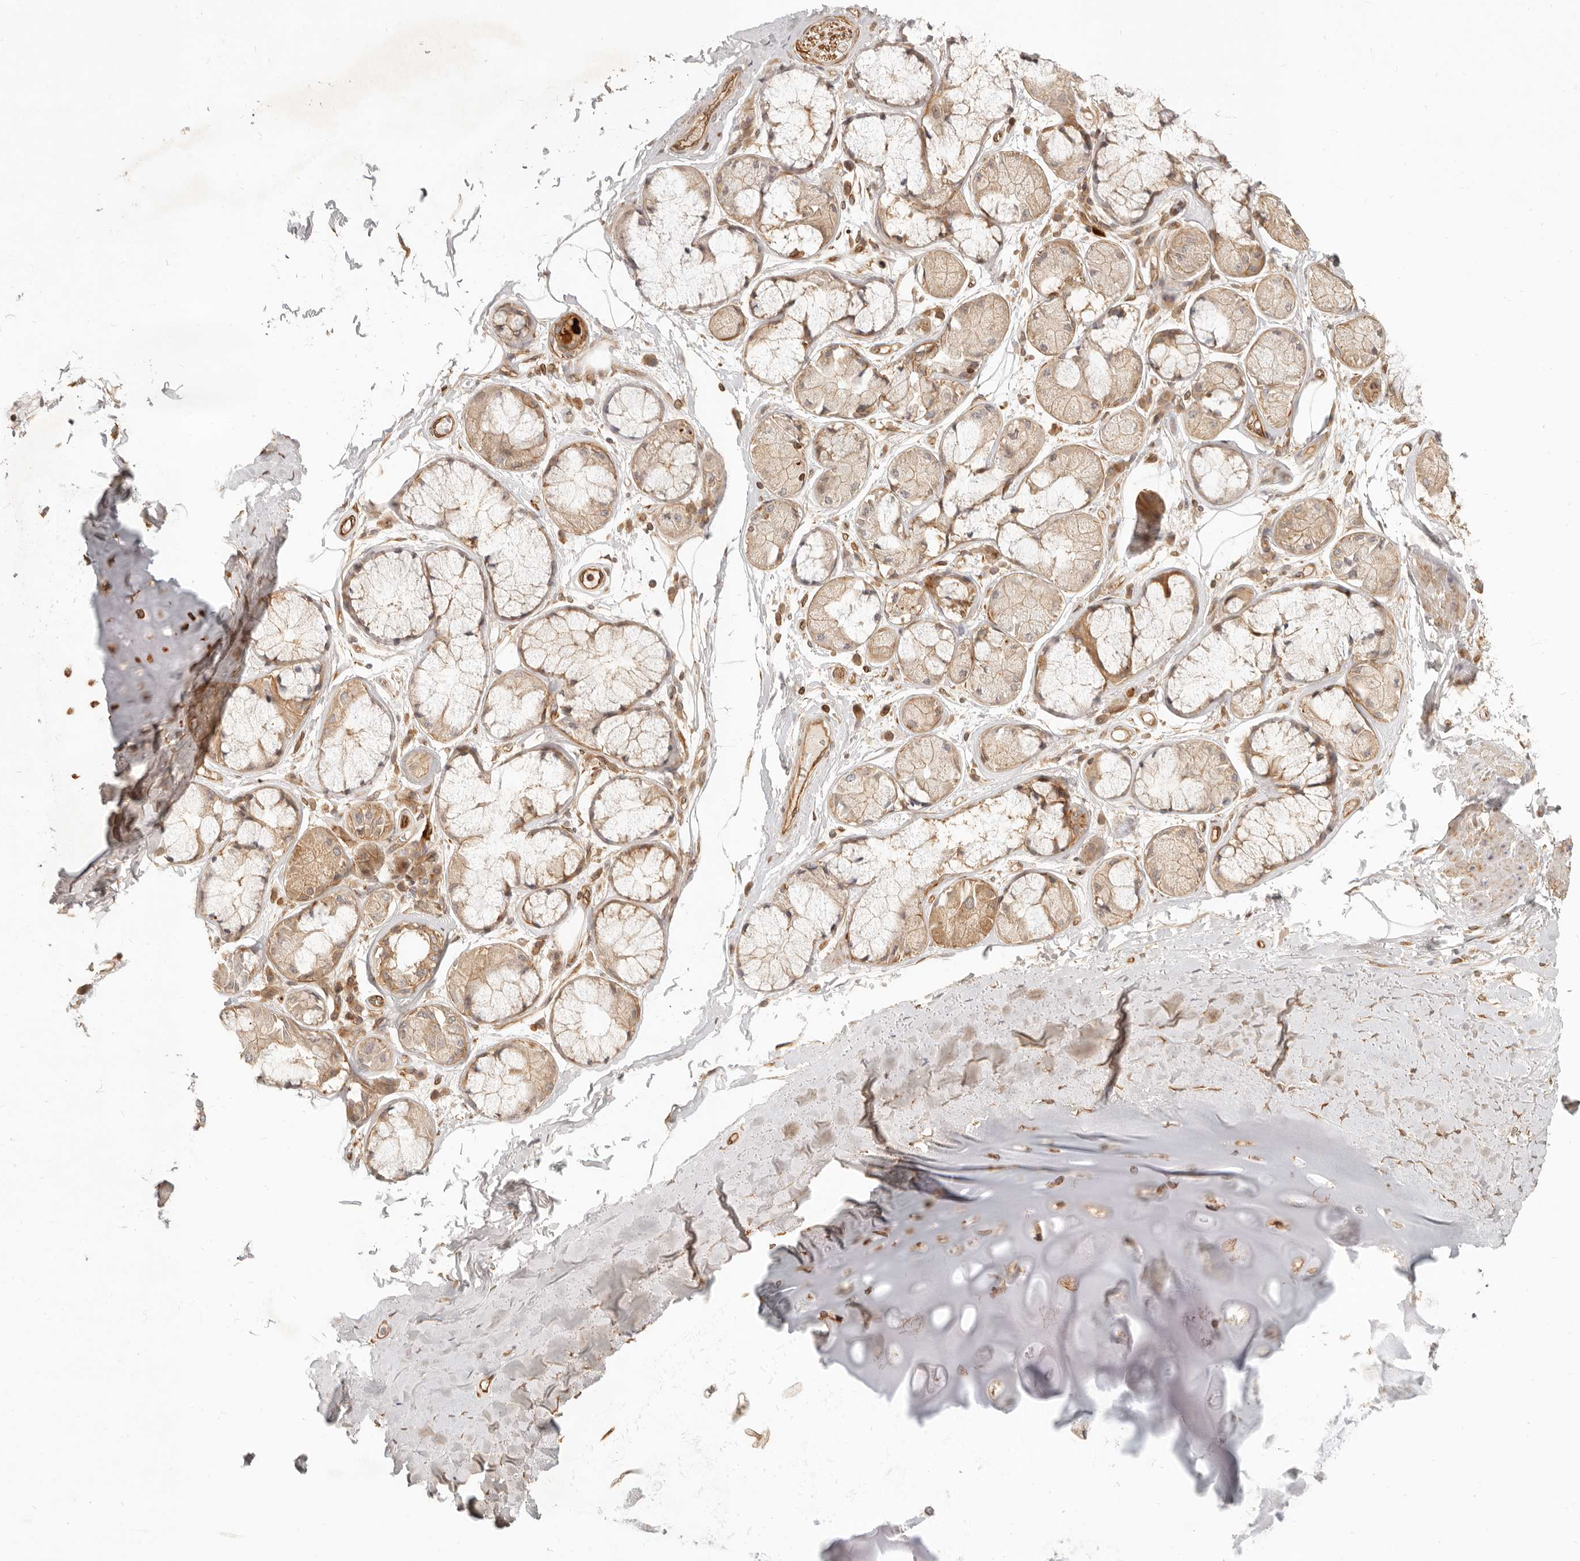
{"staining": {"intensity": "moderate", "quantity": "25%-75%", "location": "cytoplasmic/membranous"}, "tissue": "adipose tissue", "cell_type": "Adipocytes", "image_type": "normal", "snomed": [{"axis": "morphology", "description": "Normal tissue, NOS"}, {"axis": "topography", "description": "Bronchus"}], "caption": "DAB (3,3'-diaminobenzidine) immunohistochemical staining of normal adipose tissue reveals moderate cytoplasmic/membranous protein positivity in approximately 25%-75% of adipocytes. (DAB (3,3'-diaminobenzidine) IHC with brightfield microscopy, high magnification).", "gene": "UFSP1", "patient": {"sex": "male", "age": 66}}